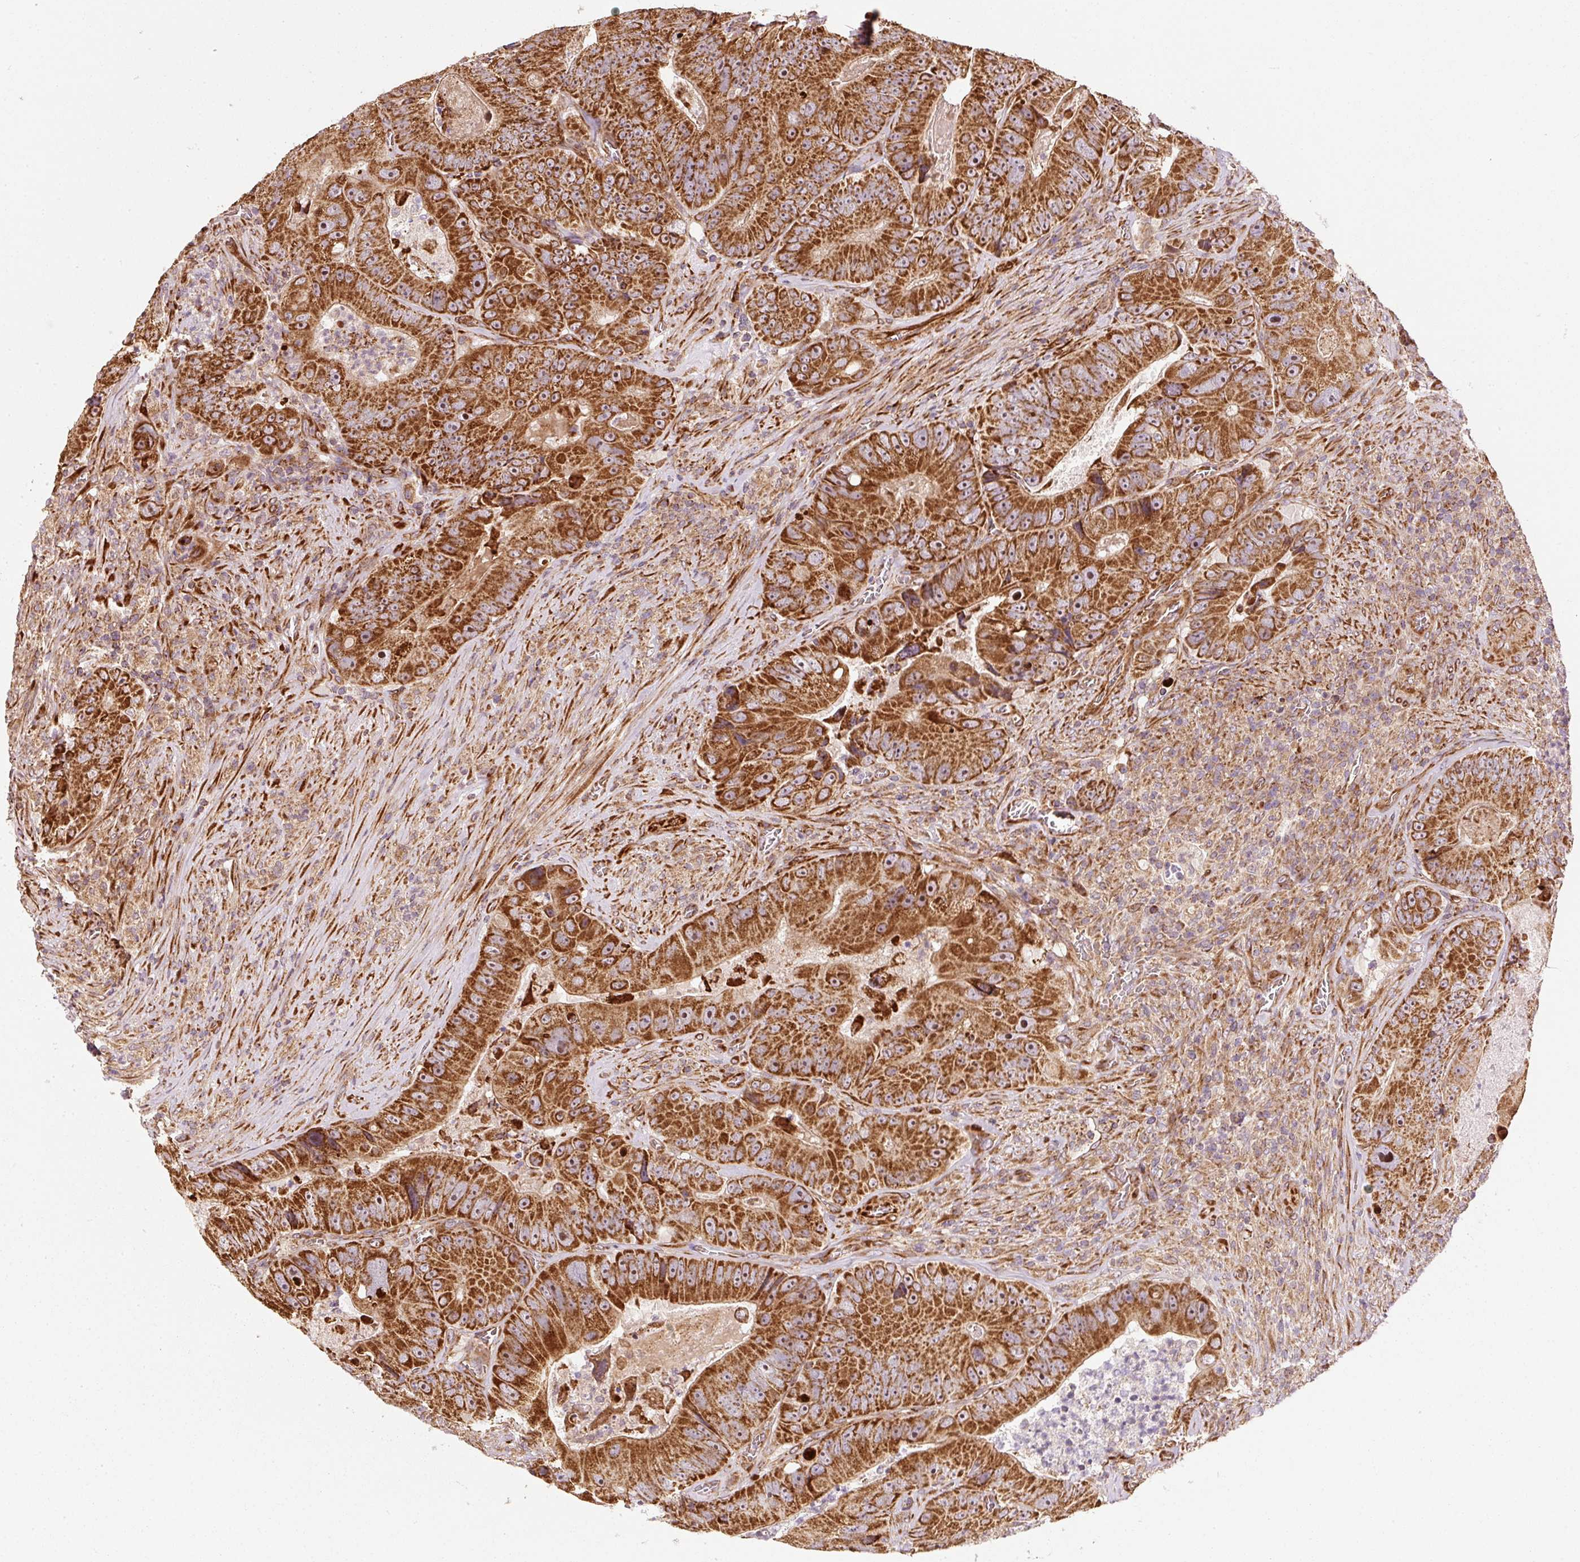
{"staining": {"intensity": "strong", "quantity": ">75%", "location": "cytoplasmic/membranous,nuclear"}, "tissue": "colorectal cancer", "cell_type": "Tumor cells", "image_type": "cancer", "snomed": [{"axis": "morphology", "description": "Adenocarcinoma, NOS"}, {"axis": "topography", "description": "Colon"}], "caption": "Tumor cells exhibit high levels of strong cytoplasmic/membranous and nuclear expression in approximately >75% of cells in colorectal cancer.", "gene": "ISCU", "patient": {"sex": "female", "age": 86}}